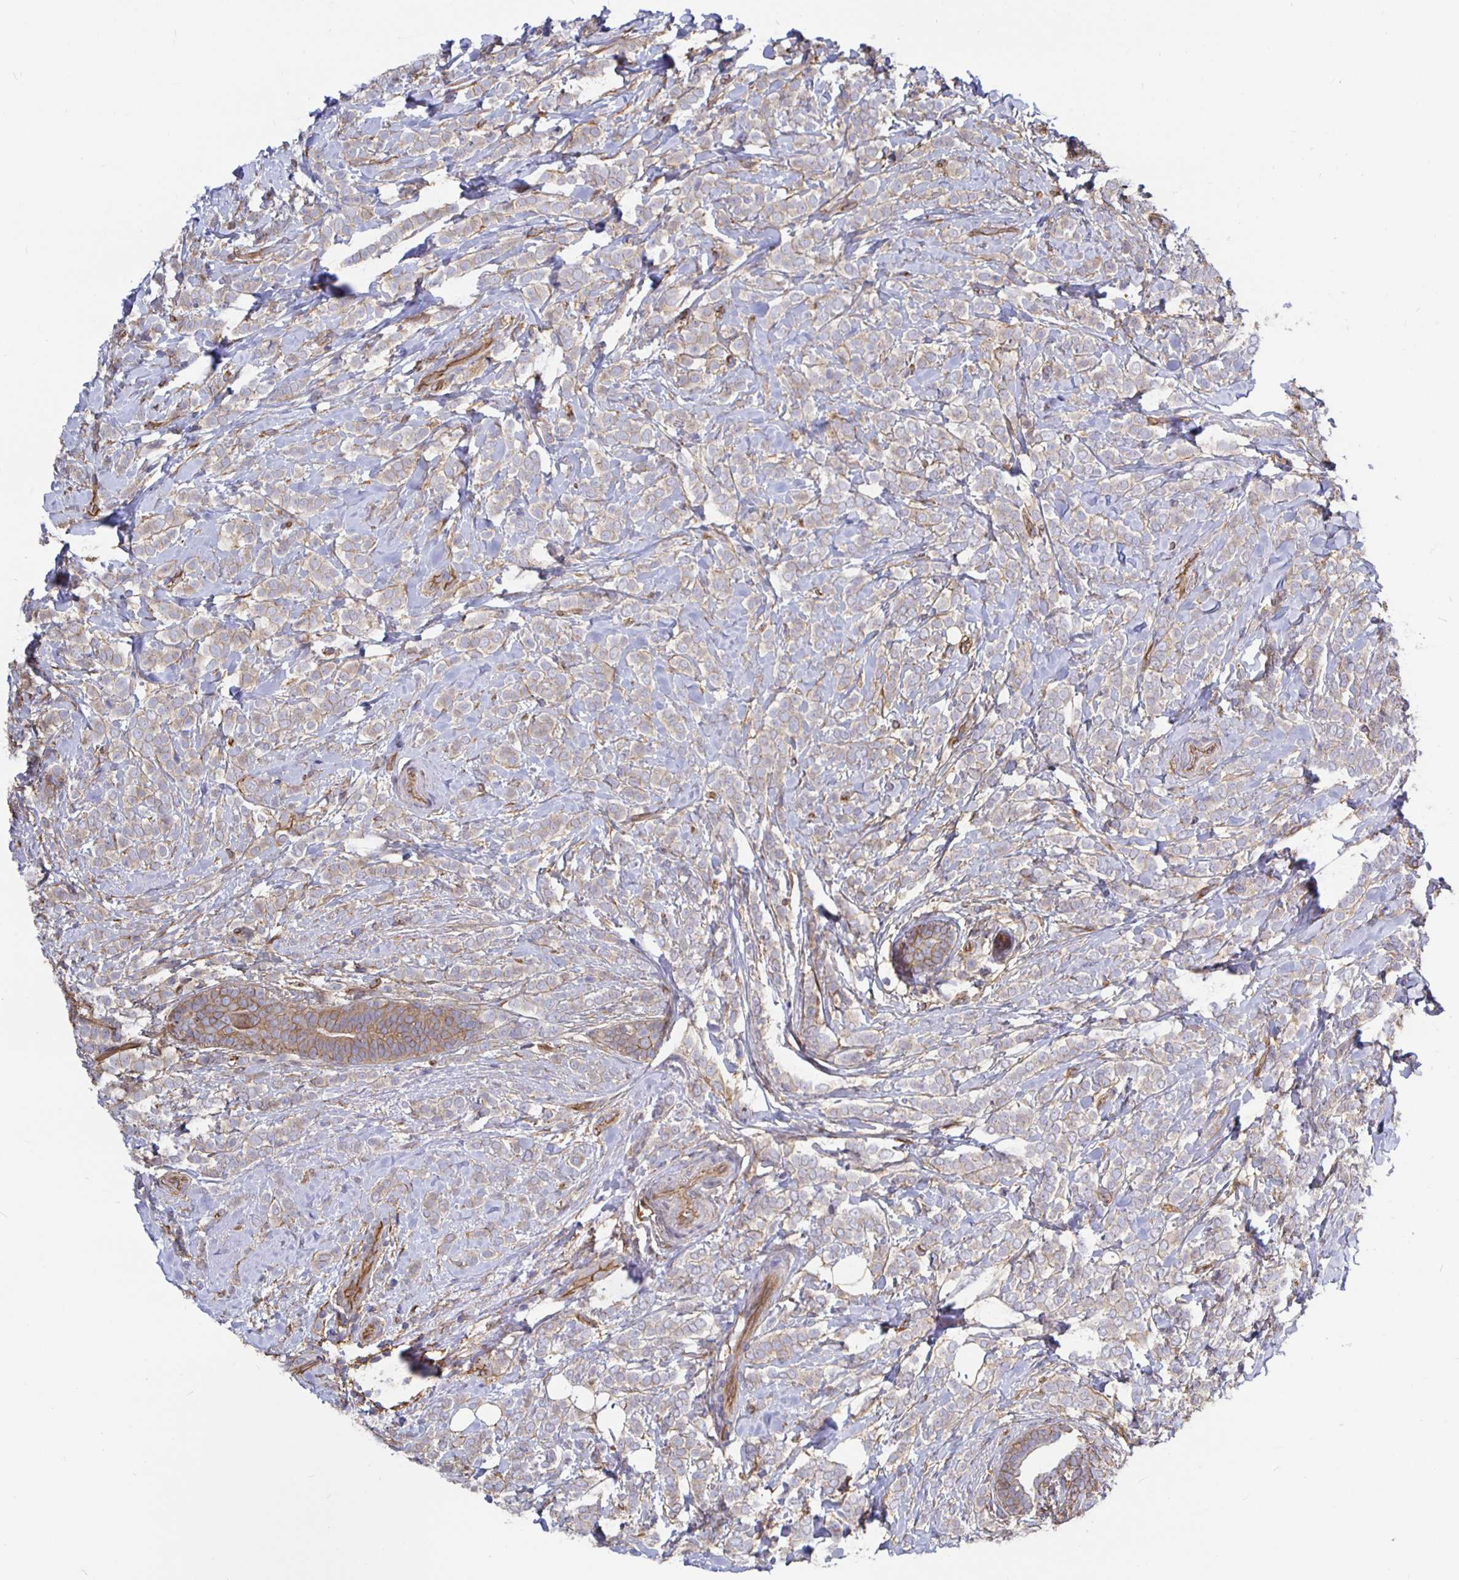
{"staining": {"intensity": "weak", "quantity": "25%-75%", "location": "cytoplasmic/membranous"}, "tissue": "breast cancer", "cell_type": "Tumor cells", "image_type": "cancer", "snomed": [{"axis": "morphology", "description": "Lobular carcinoma"}, {"axis": "topography", "description": "Breast"}], "caption": "Immunohistochemistry (IHC) staining of breast cancer, which exhibits low levels of weak cytoplasmic/membranous positivity in about 25%-75% of tumor cells indicating weak cytoplasmic/membranous protein positivity. The staining was performed using DAB (3,3'-diaminobenzidine) (brown) for protein detection and nuclei were counterstained in hematoxylin (blue).", "gene": "ARHGEF39", "patient": {"sex": "female", "age": 49}}